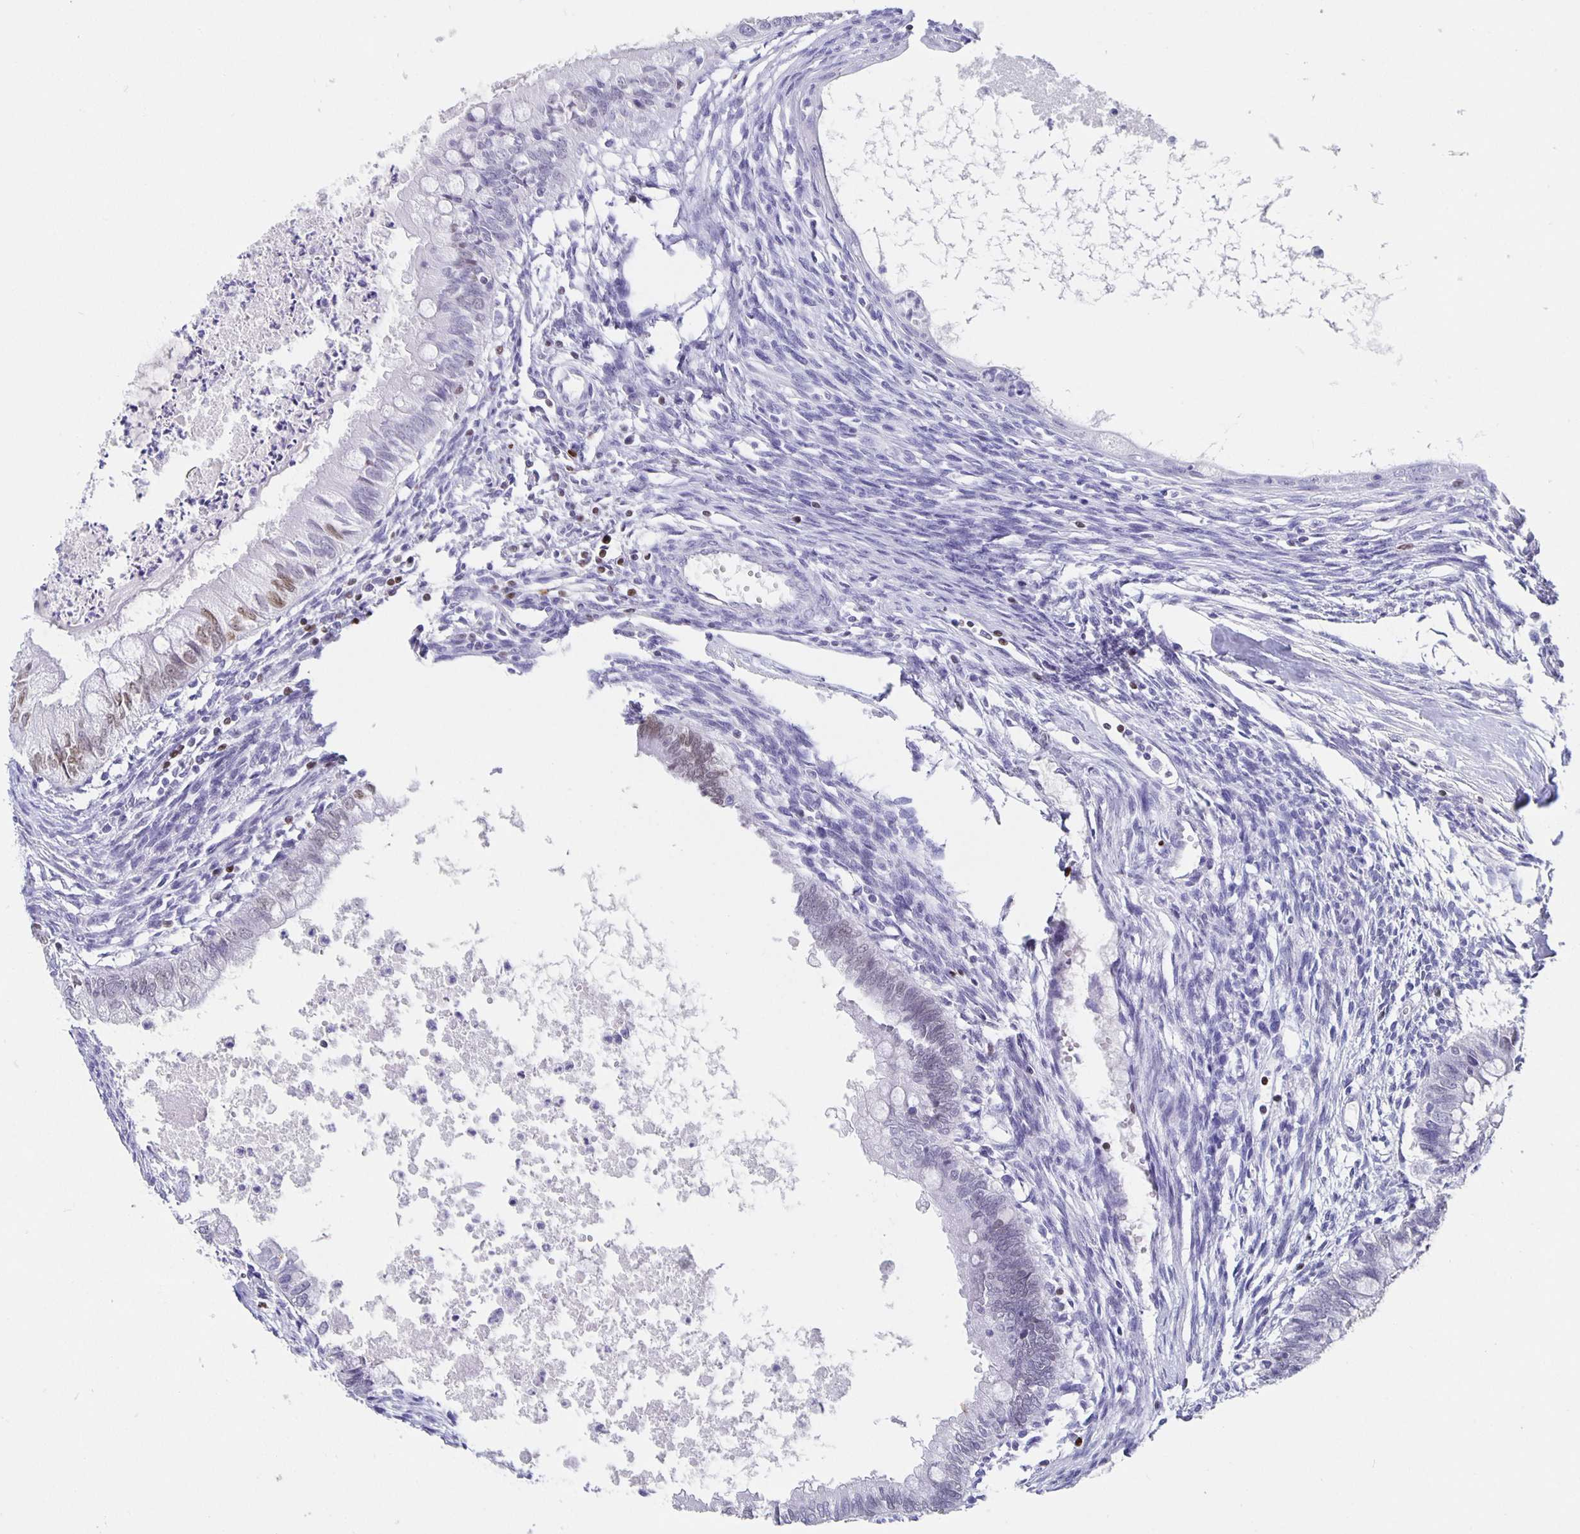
{"staining": {"intensity": "weak", "quantity": "<25%", "location": "nuclear"}, "tissue": "testis cancer", "cell_type": "Tumor cells", "image_type": "cancer", "snomed": [{"axis": "morphology", "description": "Carcinoma, Embryonal, NOS"}, {"axis": "topography", "description": "Testis"}], "caption": "This is a histopathology image of IHC staining of testis cancer (embryonal carcinoma), which shows no expression in tumor cells.", "gene": "SATB2", "patient": {"sex": "male", "age": 37}}